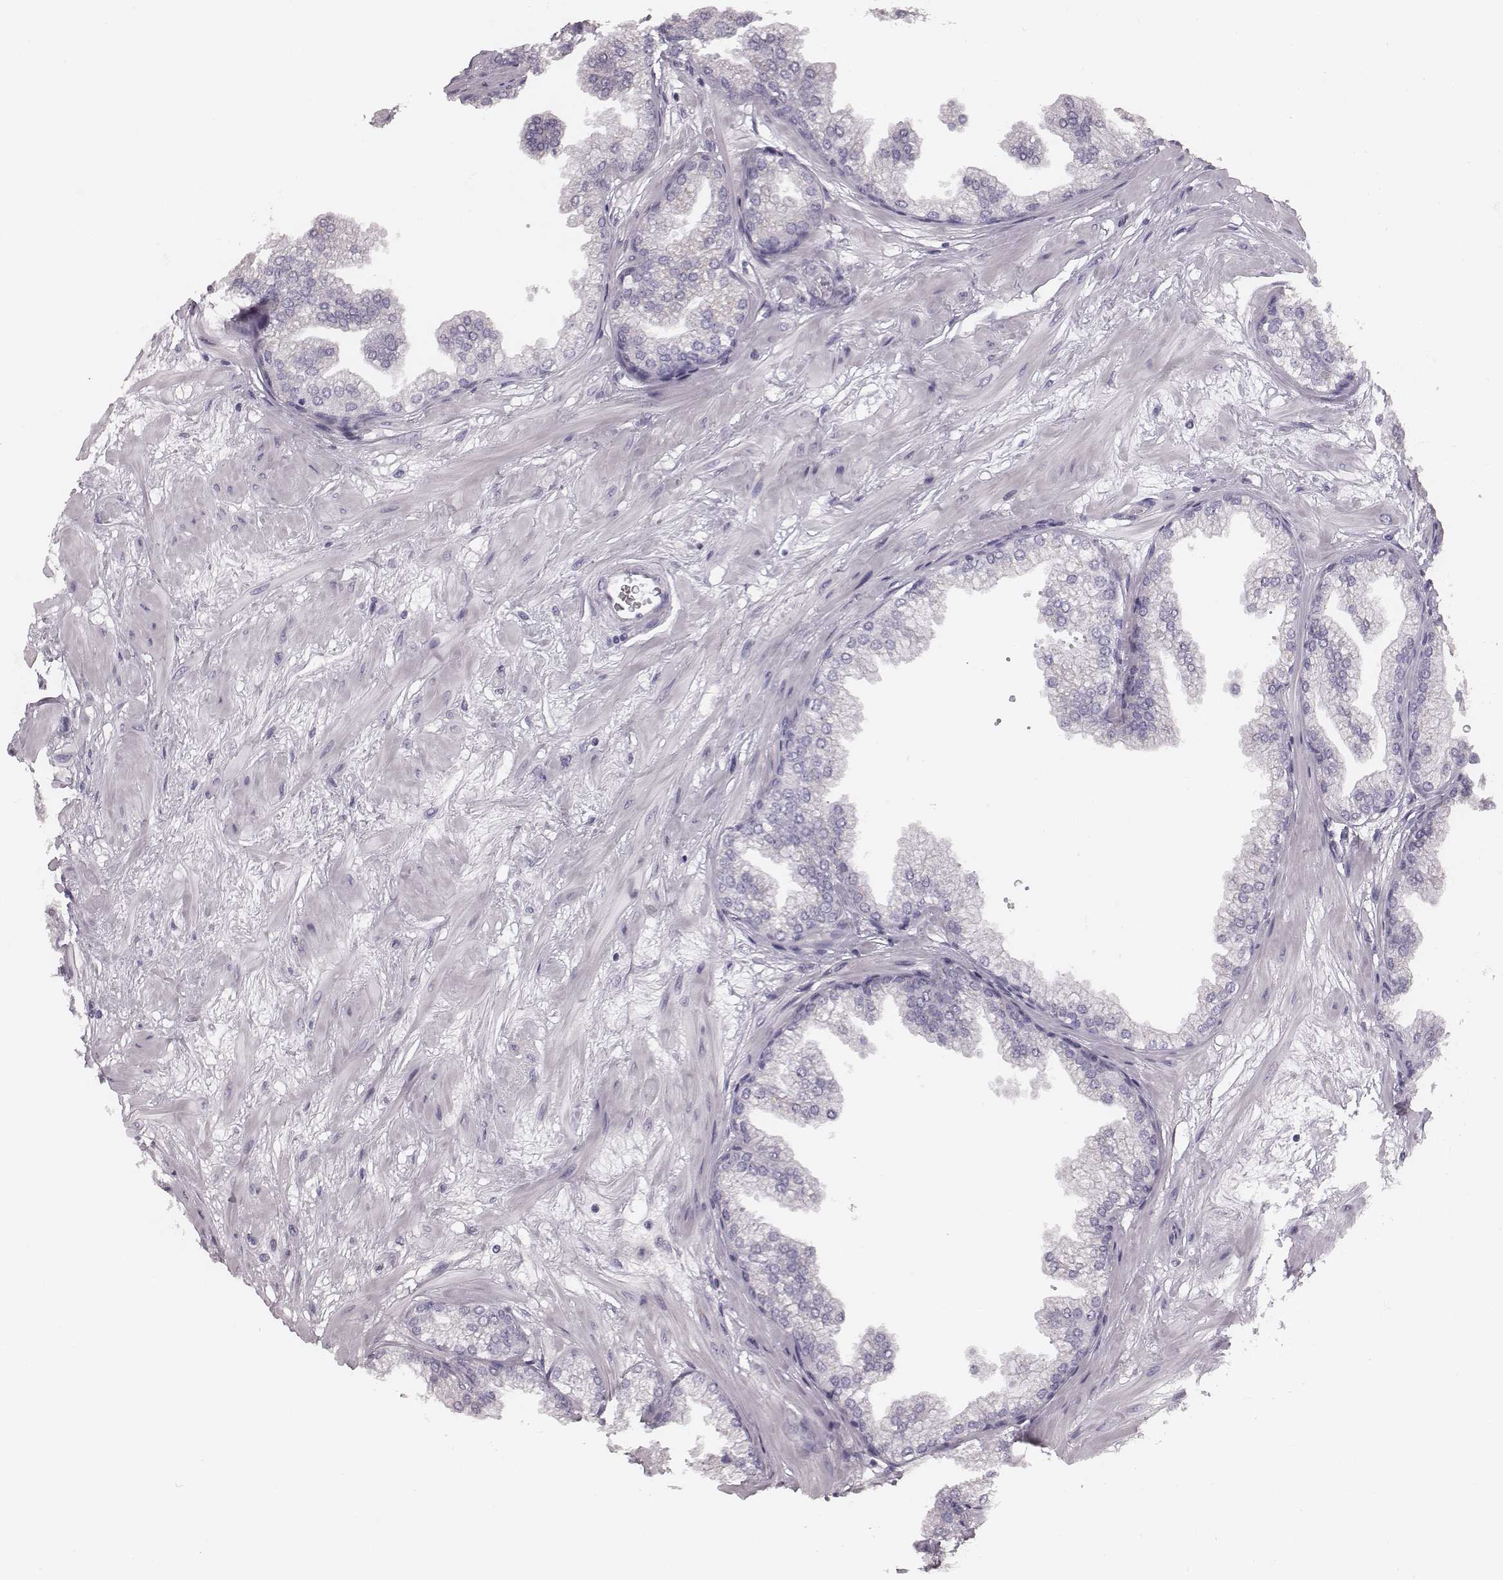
{"staining": {"intensity": "negative", "quantity": "none", "location": "none"}, "tissue": "prostate", "cell_type": "Glandular cells", "image_type": "normal", "snomed": [{"axis": "morphology", "description": "Normal tissue, NOS"}, {"axis": "topography", "description": "Prostate"}], "caption": "This is a photomicrograph of IHC staining of normal prostate, which shows no staining in glandular cells. (Immunohistochemistry, brightfield microscopy, high magnification).", "gene": "SPA17", "patient": {"sex": "male", "age": 37}}